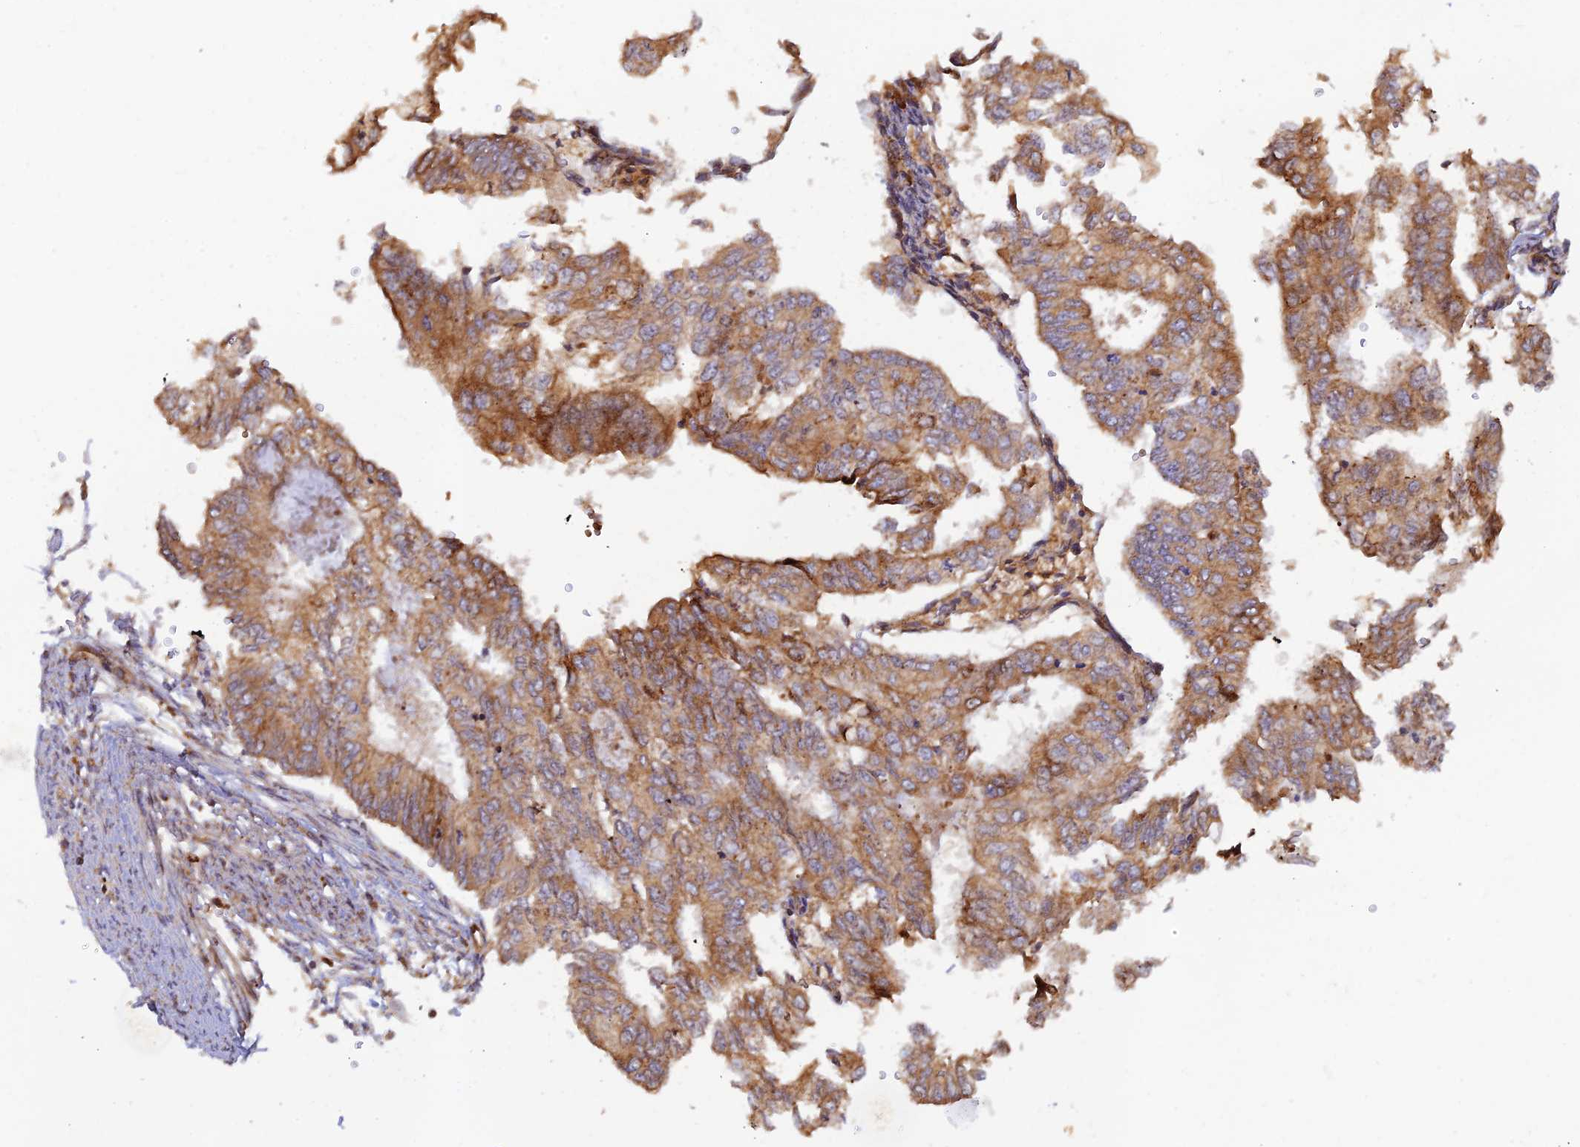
{"staining": {"intensity": "moderate", "quantity": ">75%", "location": "cytoplasmic/membranous"}, "tissue": "endometrial cancer", "cell_type": "Tumor cells", "image_type": "cancer", "snomed": [{"axis": "morphology", "description": "Adenocarcinoma, NOS"}, {"axis": "topography", "description": "Endometrium"}], "caption": "IHC histopathology image of human endometrial cancer stained for a protein (brown), which reveals medium levels of moderate cytoplasmic/membranous staining in approximately >75% of tumor cells.", "gene": "GMCL1", "patient": {"sex": "female", "age": 68}}